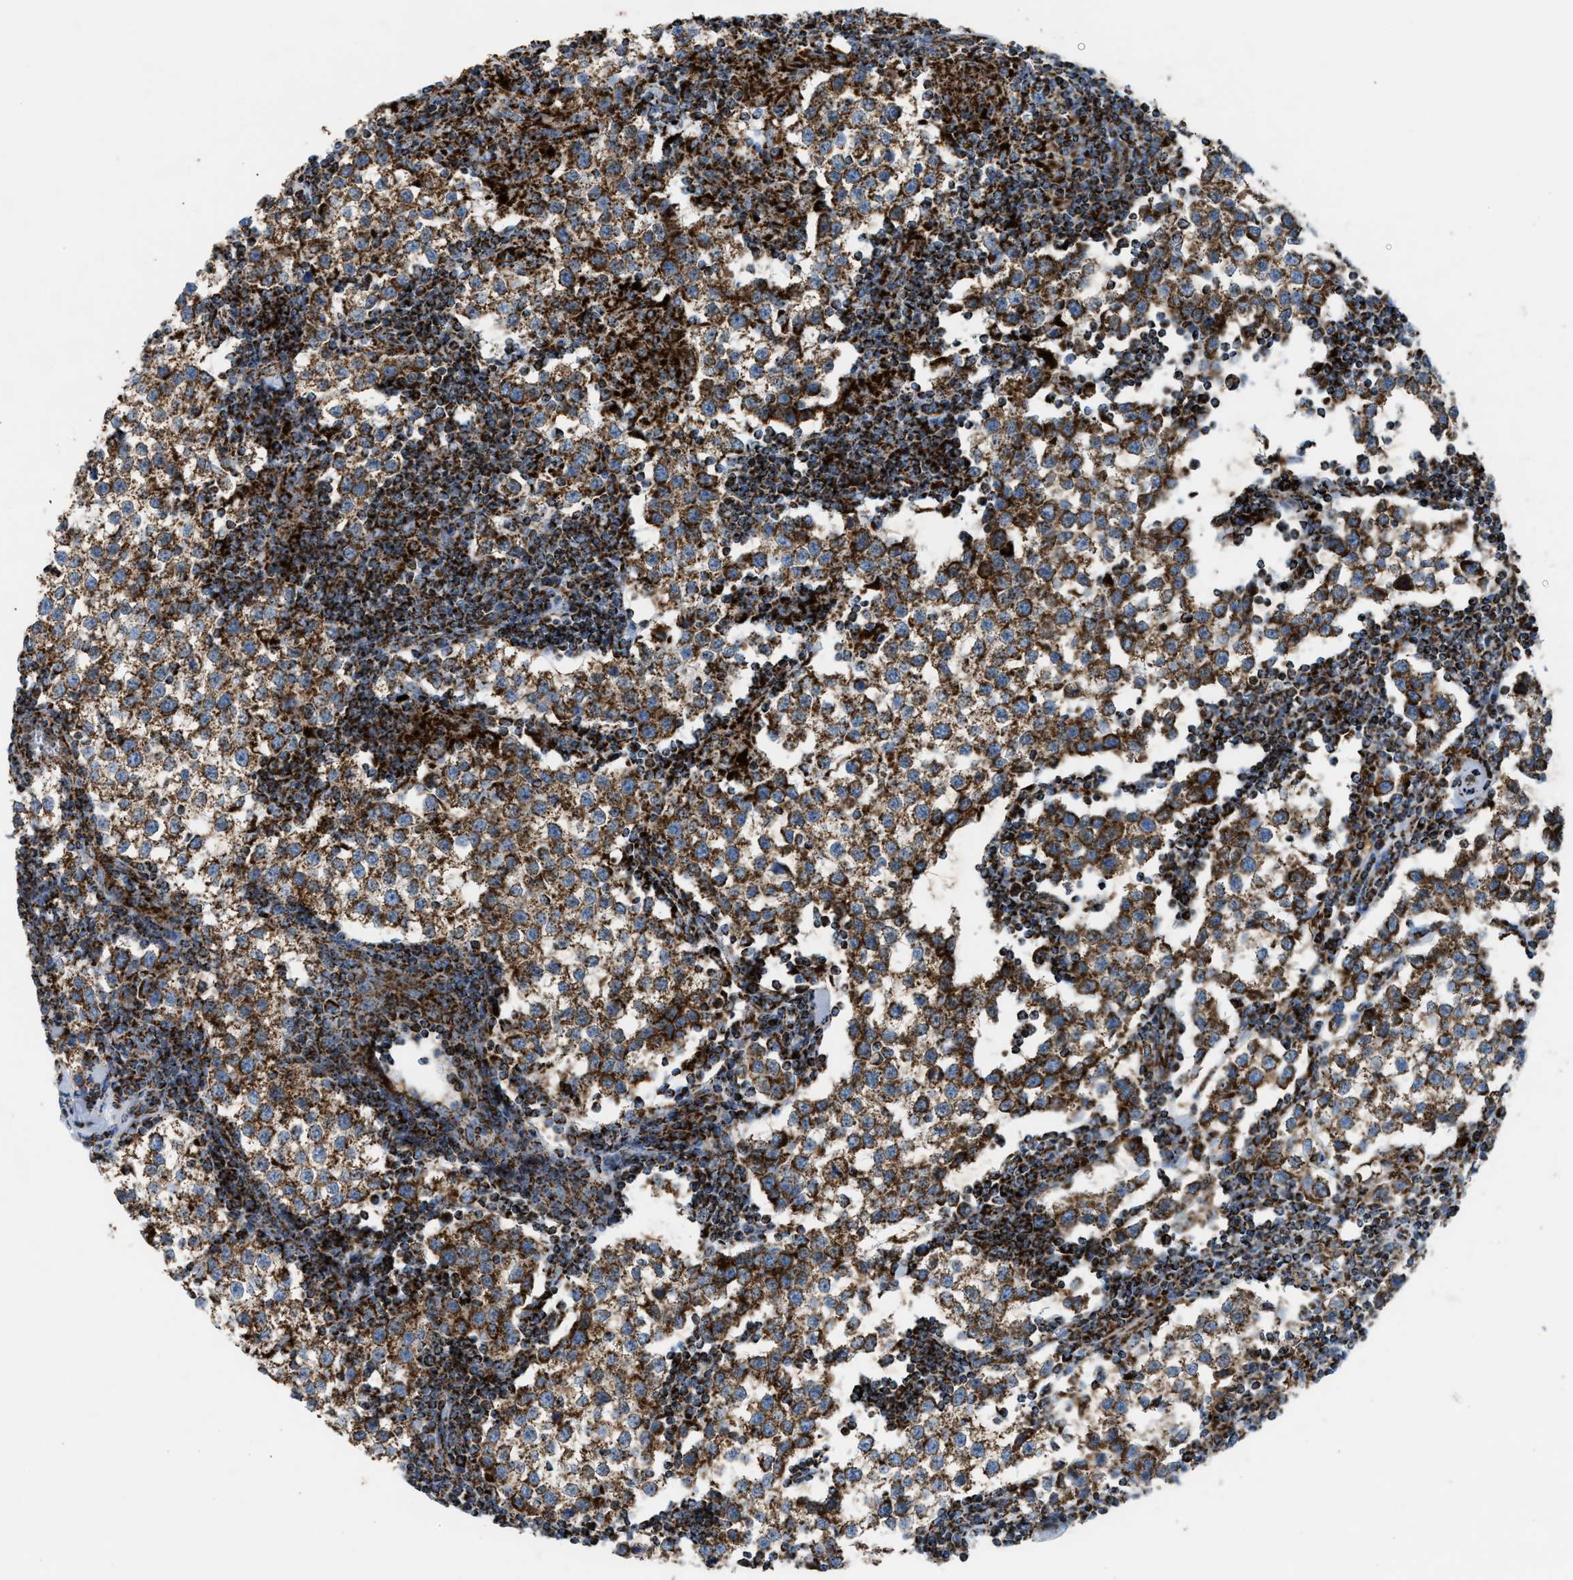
{"staining": {"intensity": "strong", "quantity": "25%-75%", "location": "cytoplasmic/membranous"}, "tissue": "testis cancer", "cell_type": "Tumor cells", "image_type": "cancer", "snomed": [{"axis": "morphology", "description": "Seminoma, NOS"}, {"axis": "morphology", "description": "Carcinoma, Embryonal, NOS"}, {"axis": "topography", "description": "Testis"}], "caption": "Tumor cells demonstrate high levels of strong cytoplasmic/membranous expression in about 25%-75% of cells in human testis embryonal carcinoma.", "gene": "ECHS1", "patient": {"sex": "male", "age": 36}}